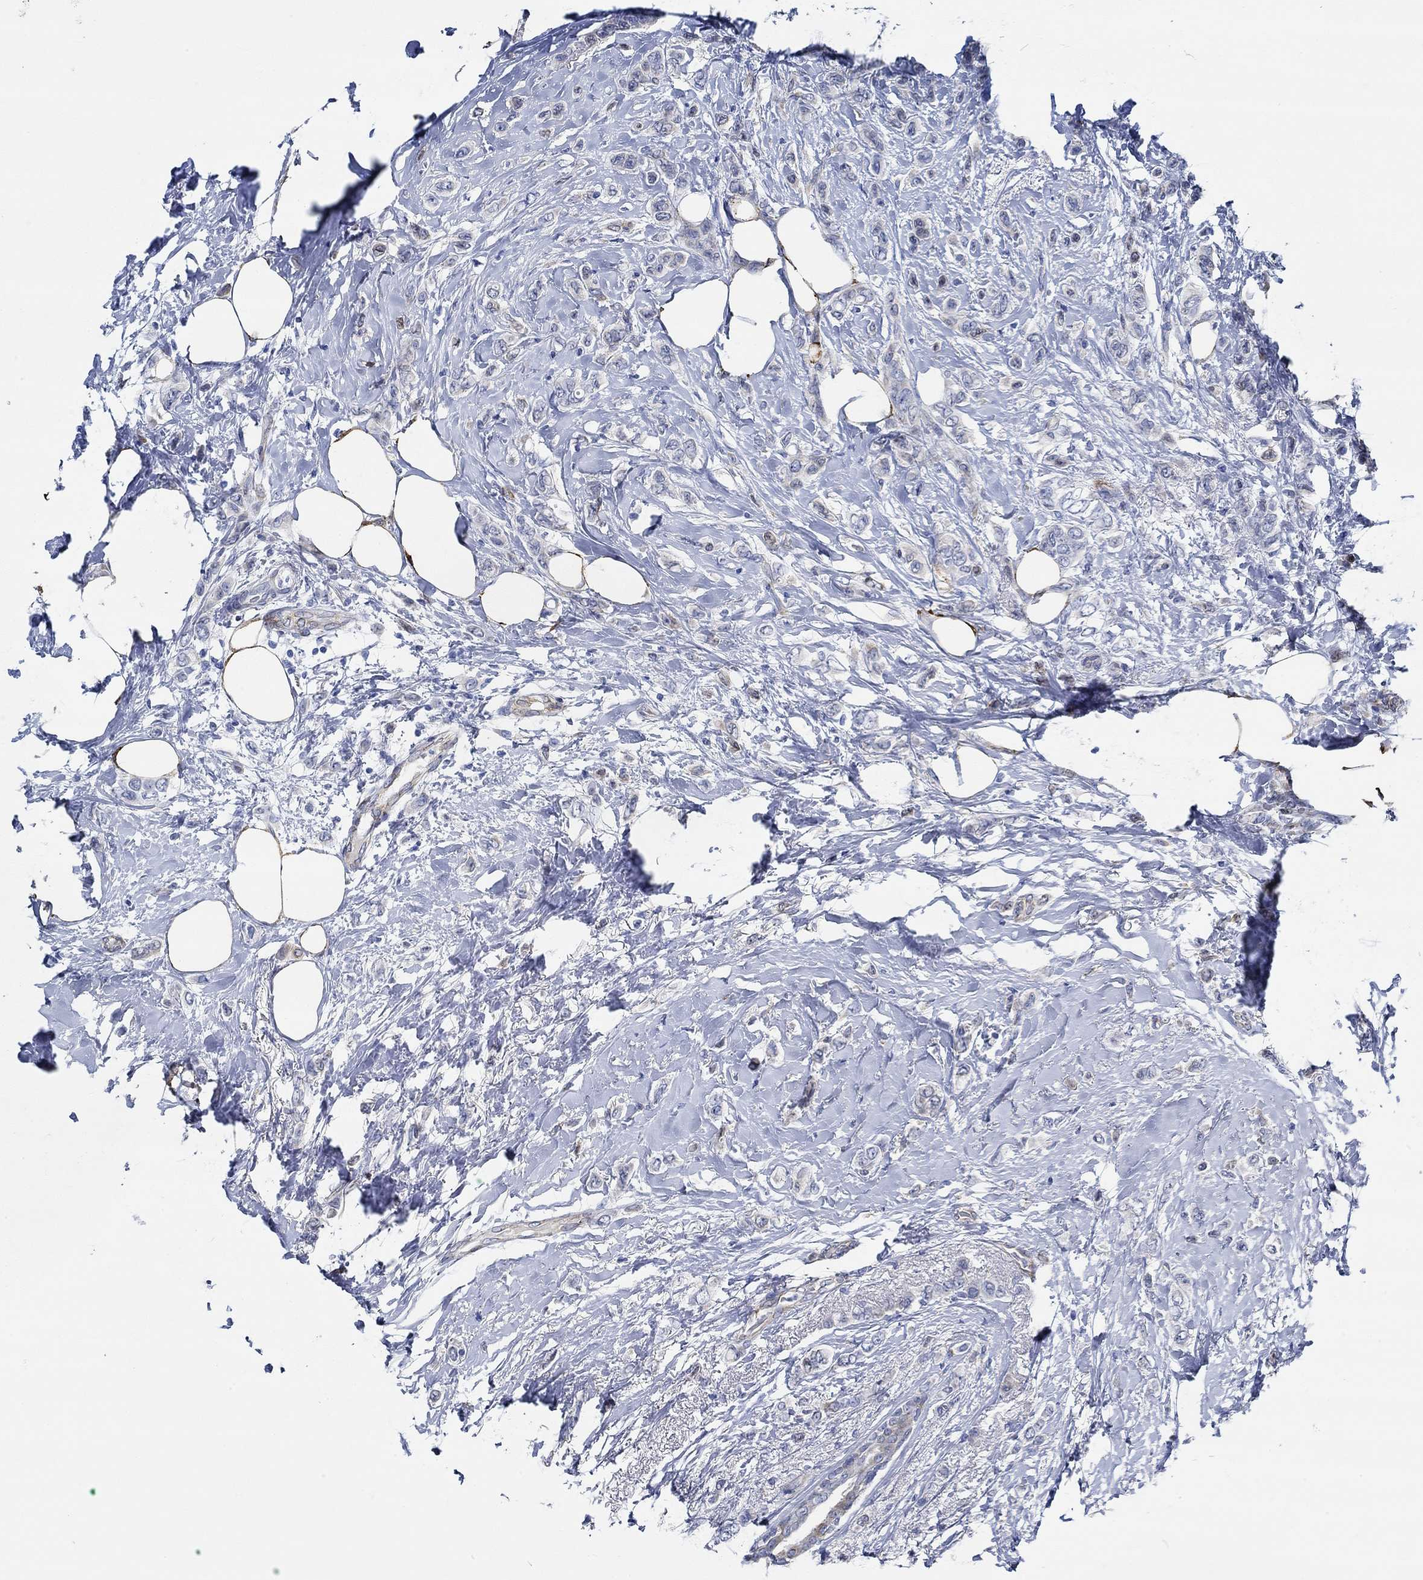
{"staining": {"intensity": "negative", "quantity": "none", "location": "none"}, "tissue": "breast cancer", "cell_type": "Tumor cells", "image_type": "cancer", "snomed": [{"axis": "morphology", "description": "Lobular carcinoma"}, {"axis": "topography", "description": "Breast"}], "caption": "Immunohistochemistry of breast lobular carcinoma reveals no expression in tumor cells.", "gene": "HECW2", "patient": {"sex": "female", "age": 66}}